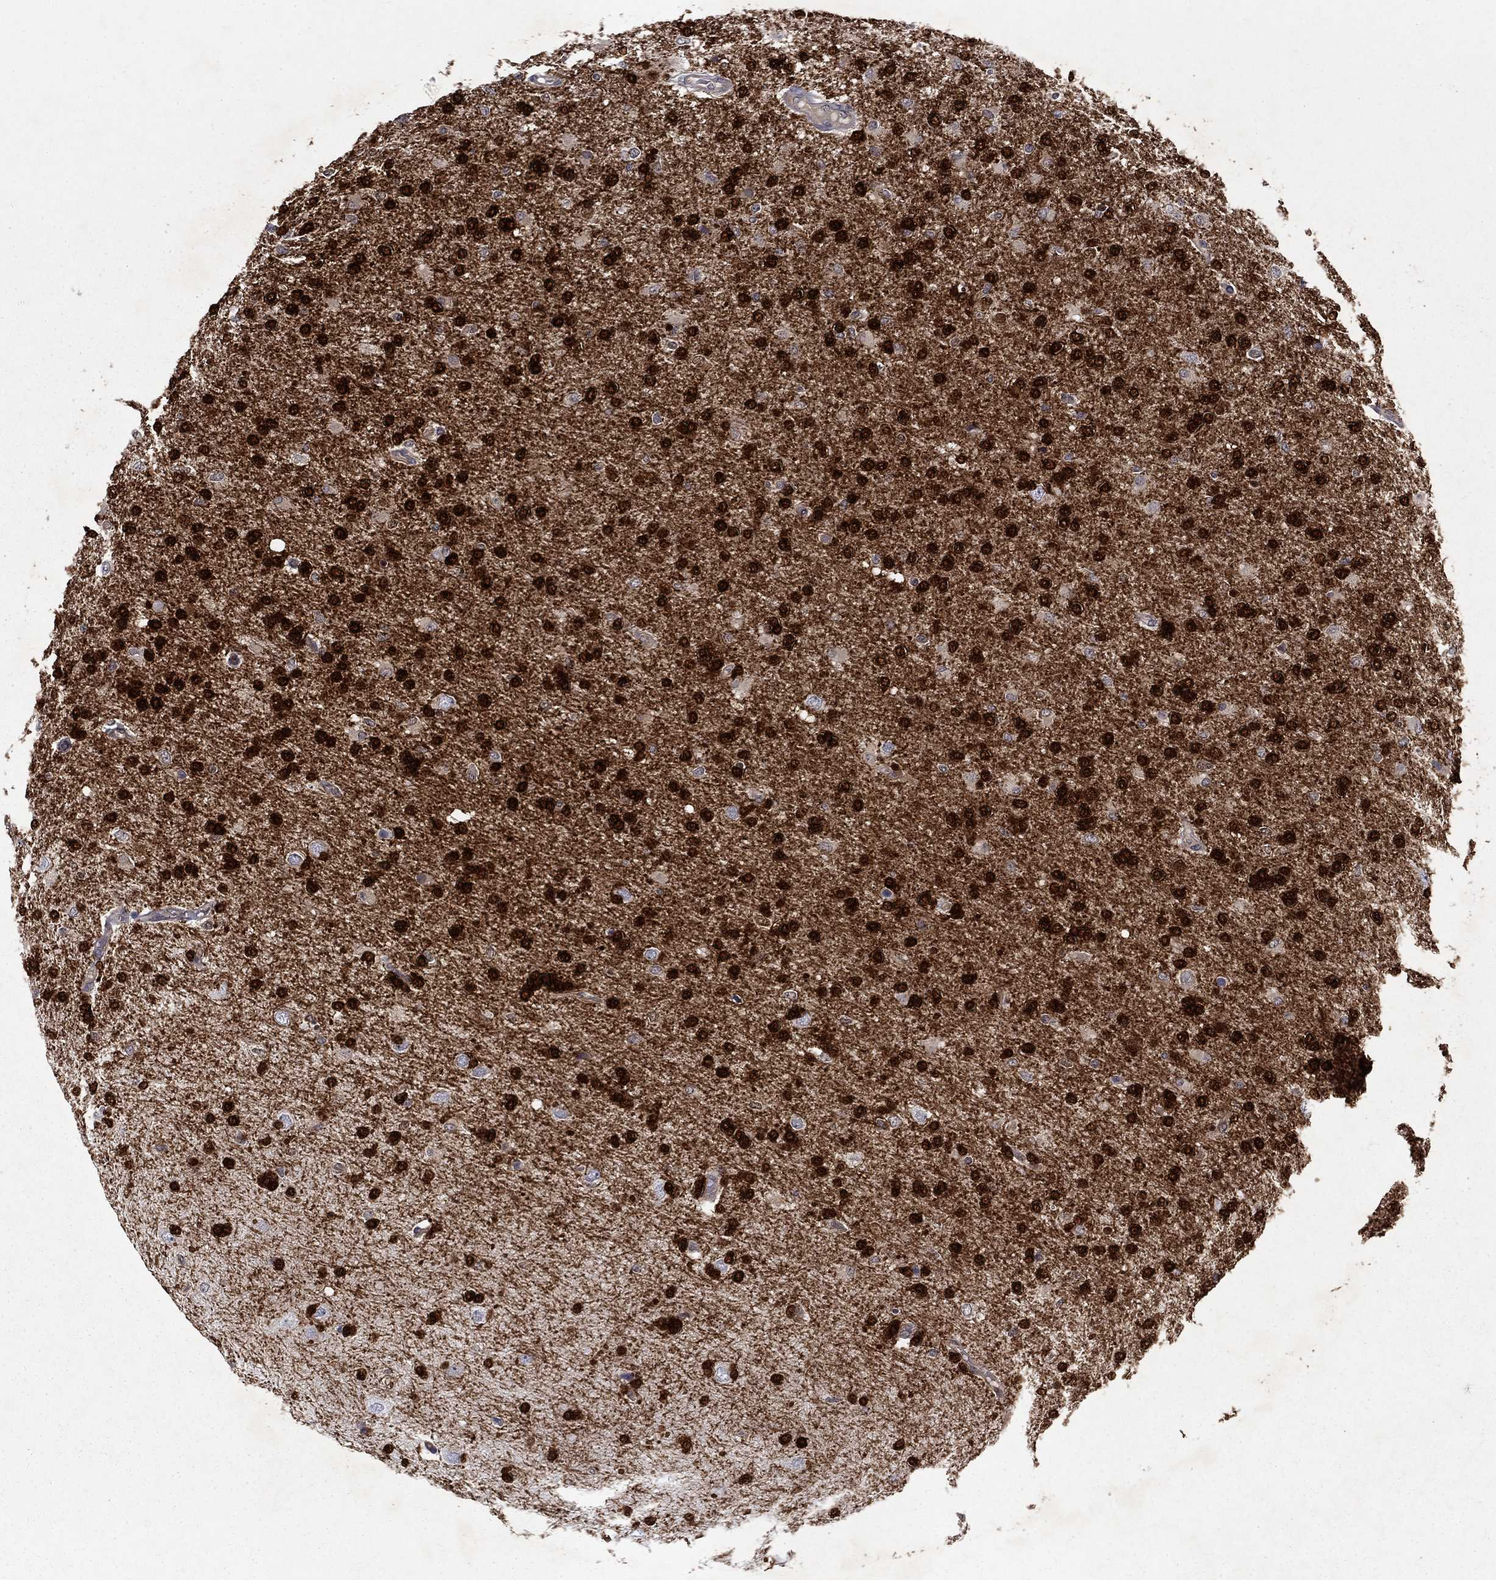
{"staining": {"intensity": "strong", "quantity": ">75%", "location": "cytoplasmic/membranous,nuclear"}, "tissue": "glioma", "cell_type": "Tumor cells", "image_type": "cancer", "snomed": [{"axis": "morphology", "description": "Glioma, malignant, High grade"}, {"axis": "topography", "description": "Cerebral cortex"}], "caption": "About >75% of tumor cells in human glioma exhibit strong cytoplasmic/membranous and nuclear protein staining as visualized by brown immunohistochemical staining.", "gene": "GLTP", "patient": {"sex": "male", "age": 70}}